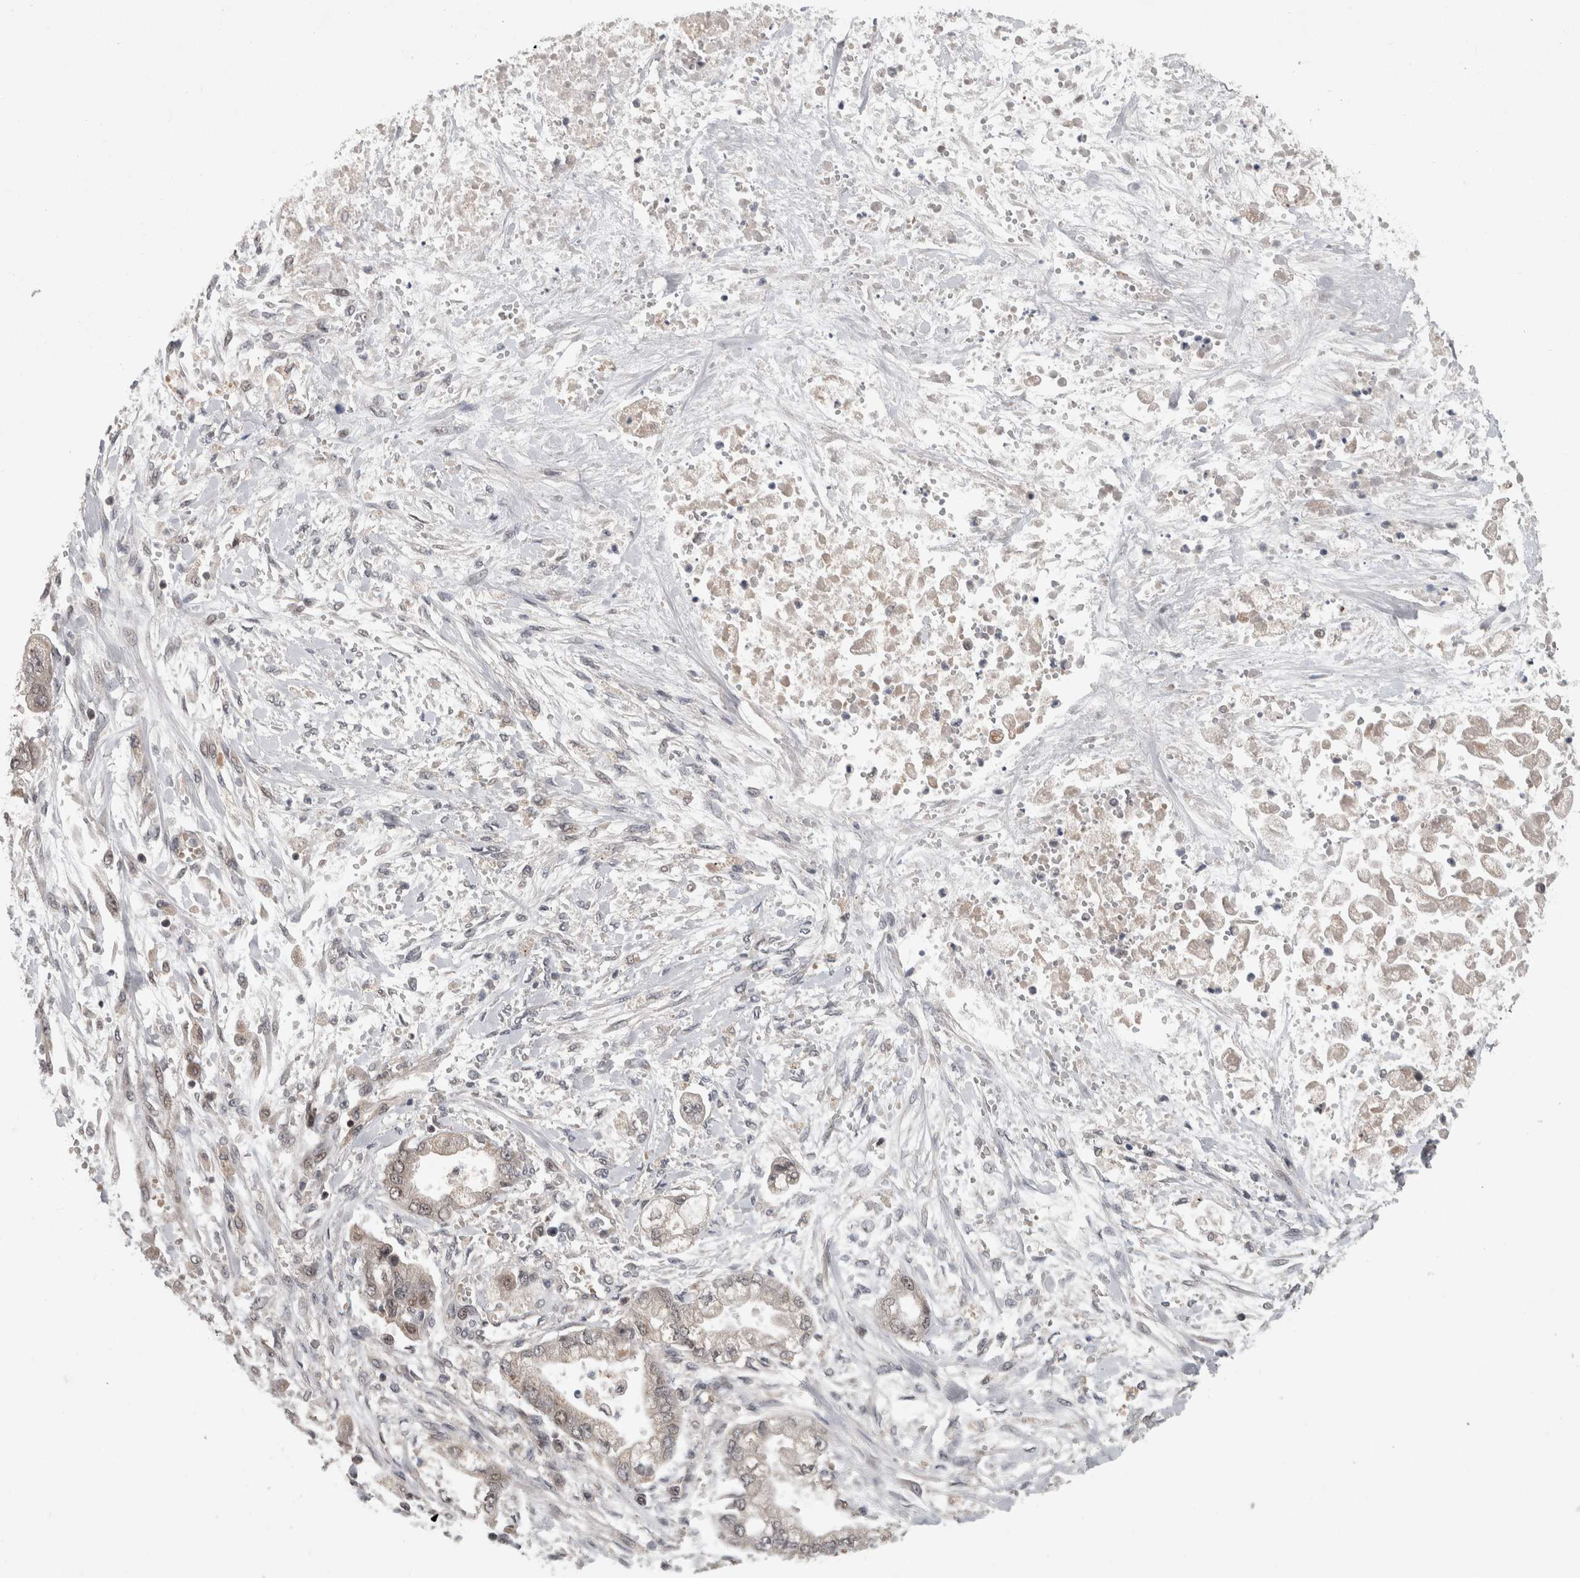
{"staining": {"intensity": "negative", "quantity": "none", "location": "none"}, "tissue": "stomach cancer", "cell_type": "Tumor cells", "image_type": "cancer", "snomed": [{"axis": "morphology", "description": "Normal tissue, NOS"}, {"axis": "morphology", "description": "Adenocarcinoma, NOS"}, {"axis": "topography", "description": "Stomach"}], "caption": "Tumor cells are negative for brown protein staining in stomach adenocarcinoma.", "gene": "ZNF592", "patient": {"sex": "male", "age": 62}}